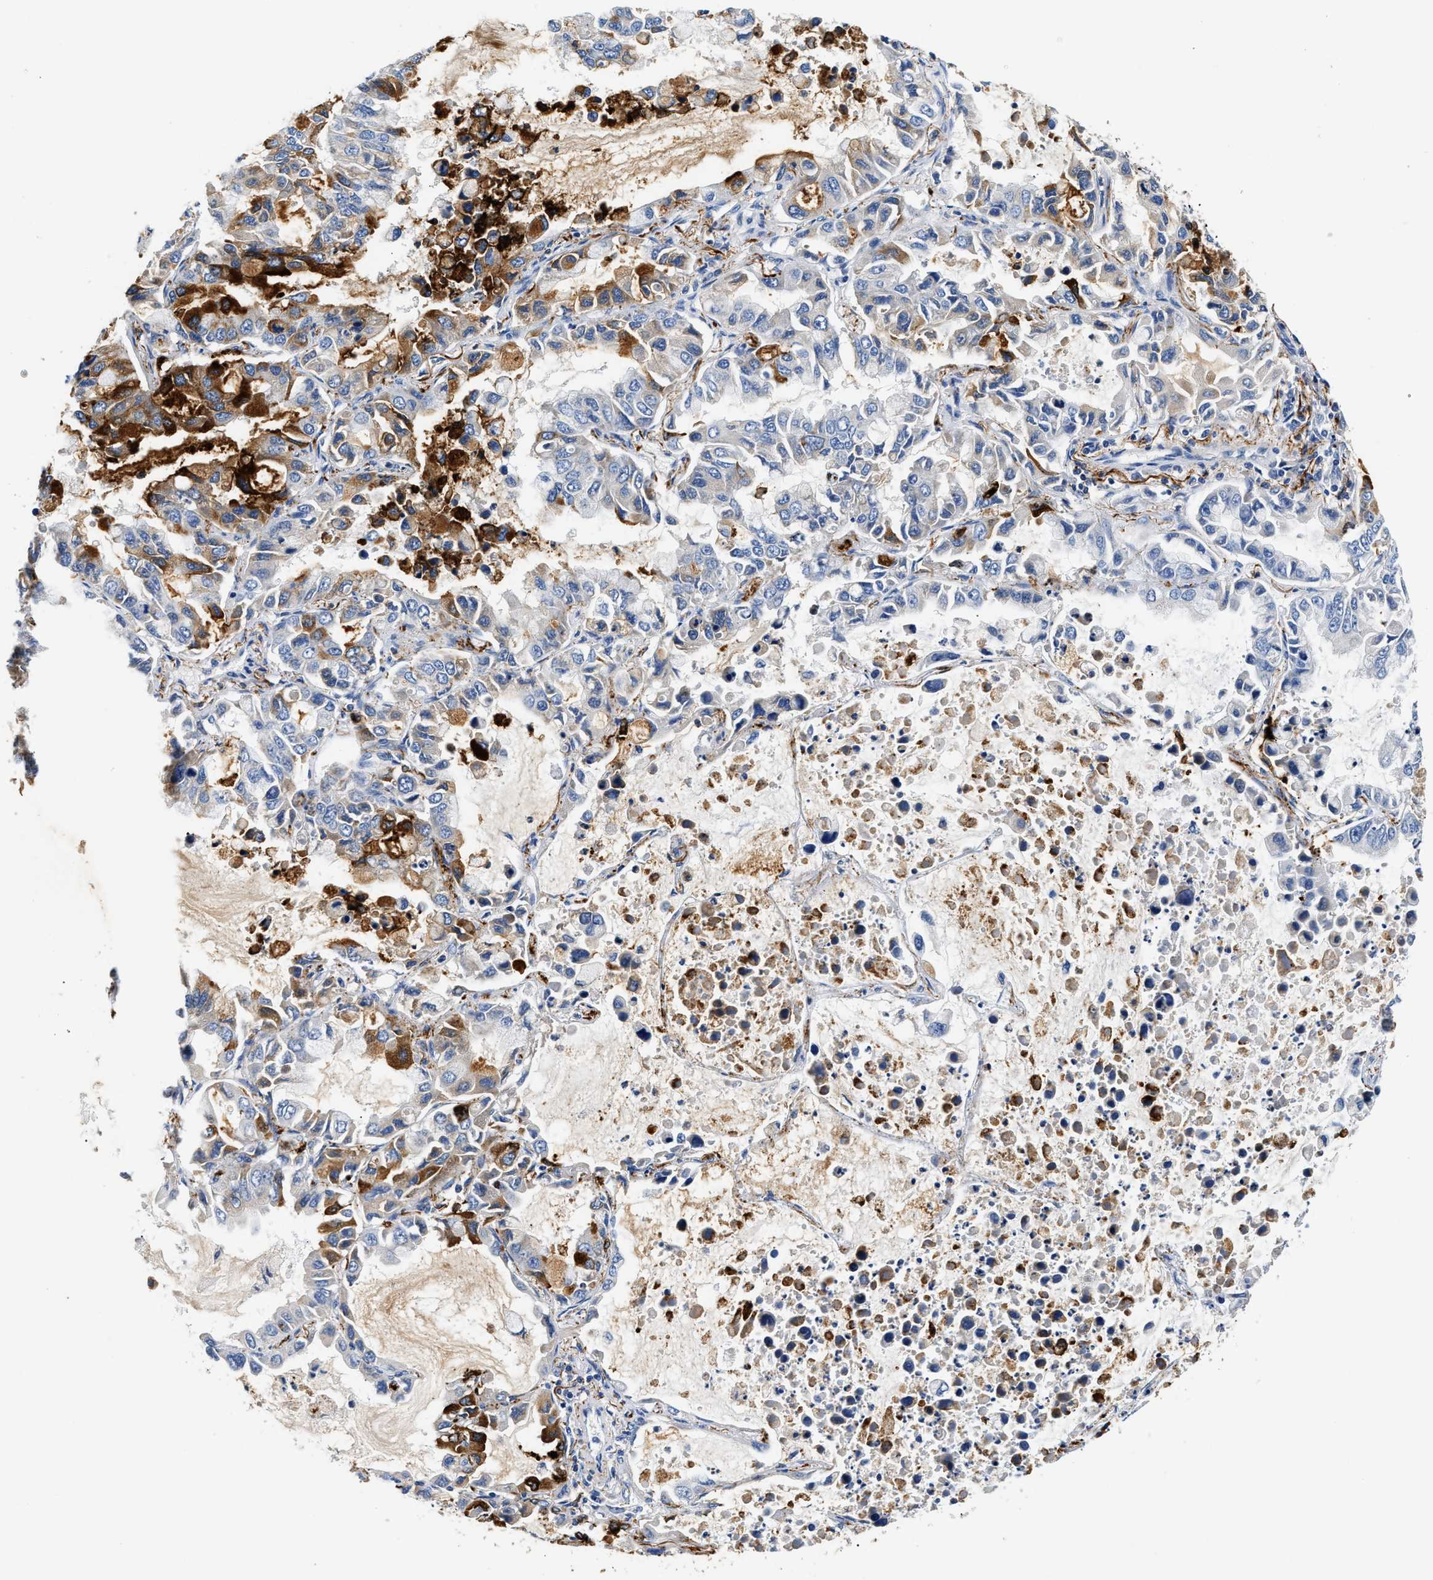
{"staining": {"intensity": "moderate", "quantity": "<25%", "location": "cytoplasmic/membranous"}, "tissue": "lung cancer", "cell_type": "Tumor cells", "image_type": "cancer", "snomed": [{"axis": "morphology", "description": "Adenocarcinoma, NOS"}, {"axis": "topography", "description": "Lung"}], "caption": "An IHC micrograph of tumor tissue is shown. Protein staining in brown shows moderate cytoplasmic/membranous positivity in lung adenocarcinoma within tumor cells.", "gene": "FAM185A", "patient": {"sex": "male", "age": 64}}